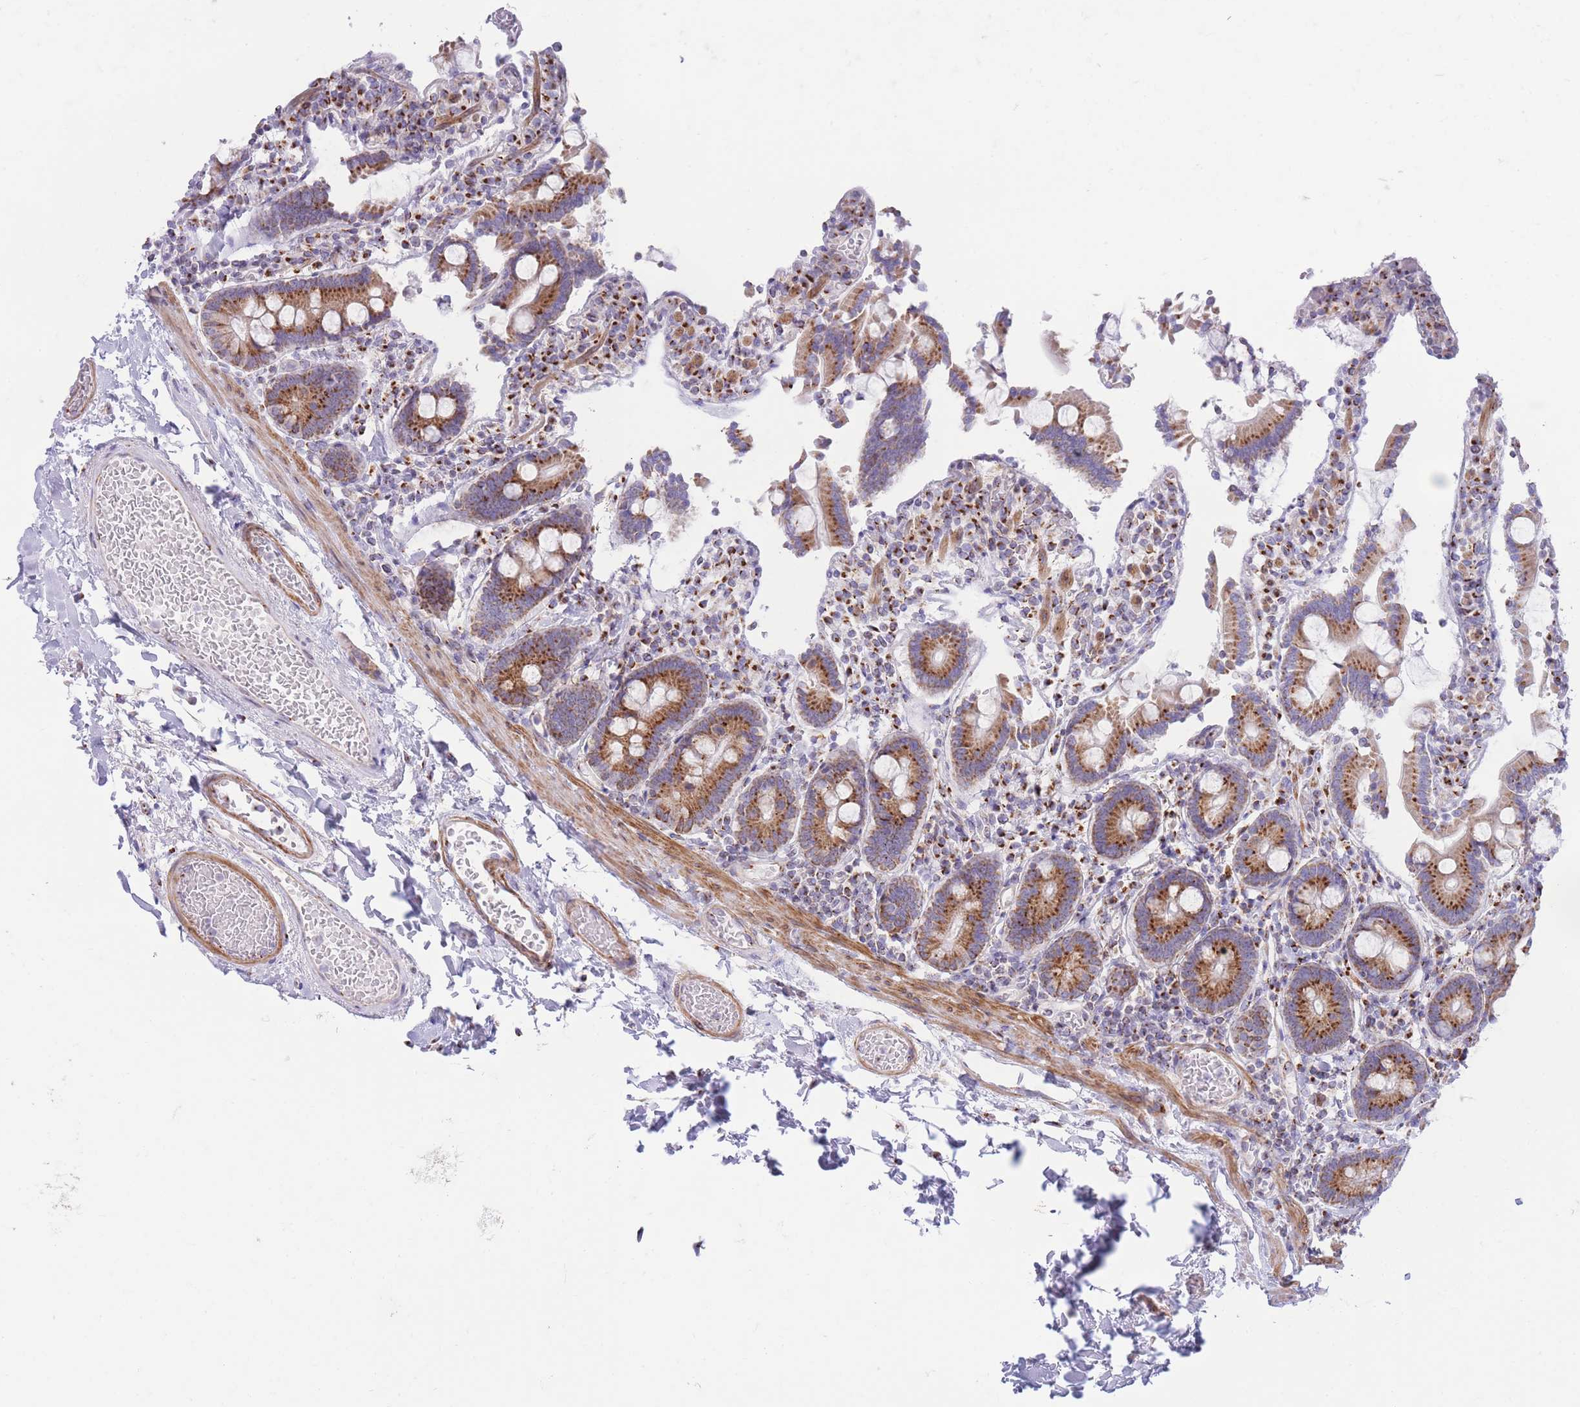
{"staining": {"intensity": "moderate", "quantity": ">75%", "location": "cytoplasmic/membranous"}, "tissue": "duodenum", "cell_type": "Glandular cells", "image_type": "normal", "snomed": [{"axis": "morphology", "description": "Normal tissue, NOS"}, {"axis": "topography", "description": "Duodenum"}], "caption": "An immunohistochemistry (IHC) image of normal tissue is shown. Protein staining in brown highlights moderate cytoplasmic/membranous positivity in duodenum within glandular cells.", "gene": "MPND", "patient": {"sex": "male", "age": 55}}